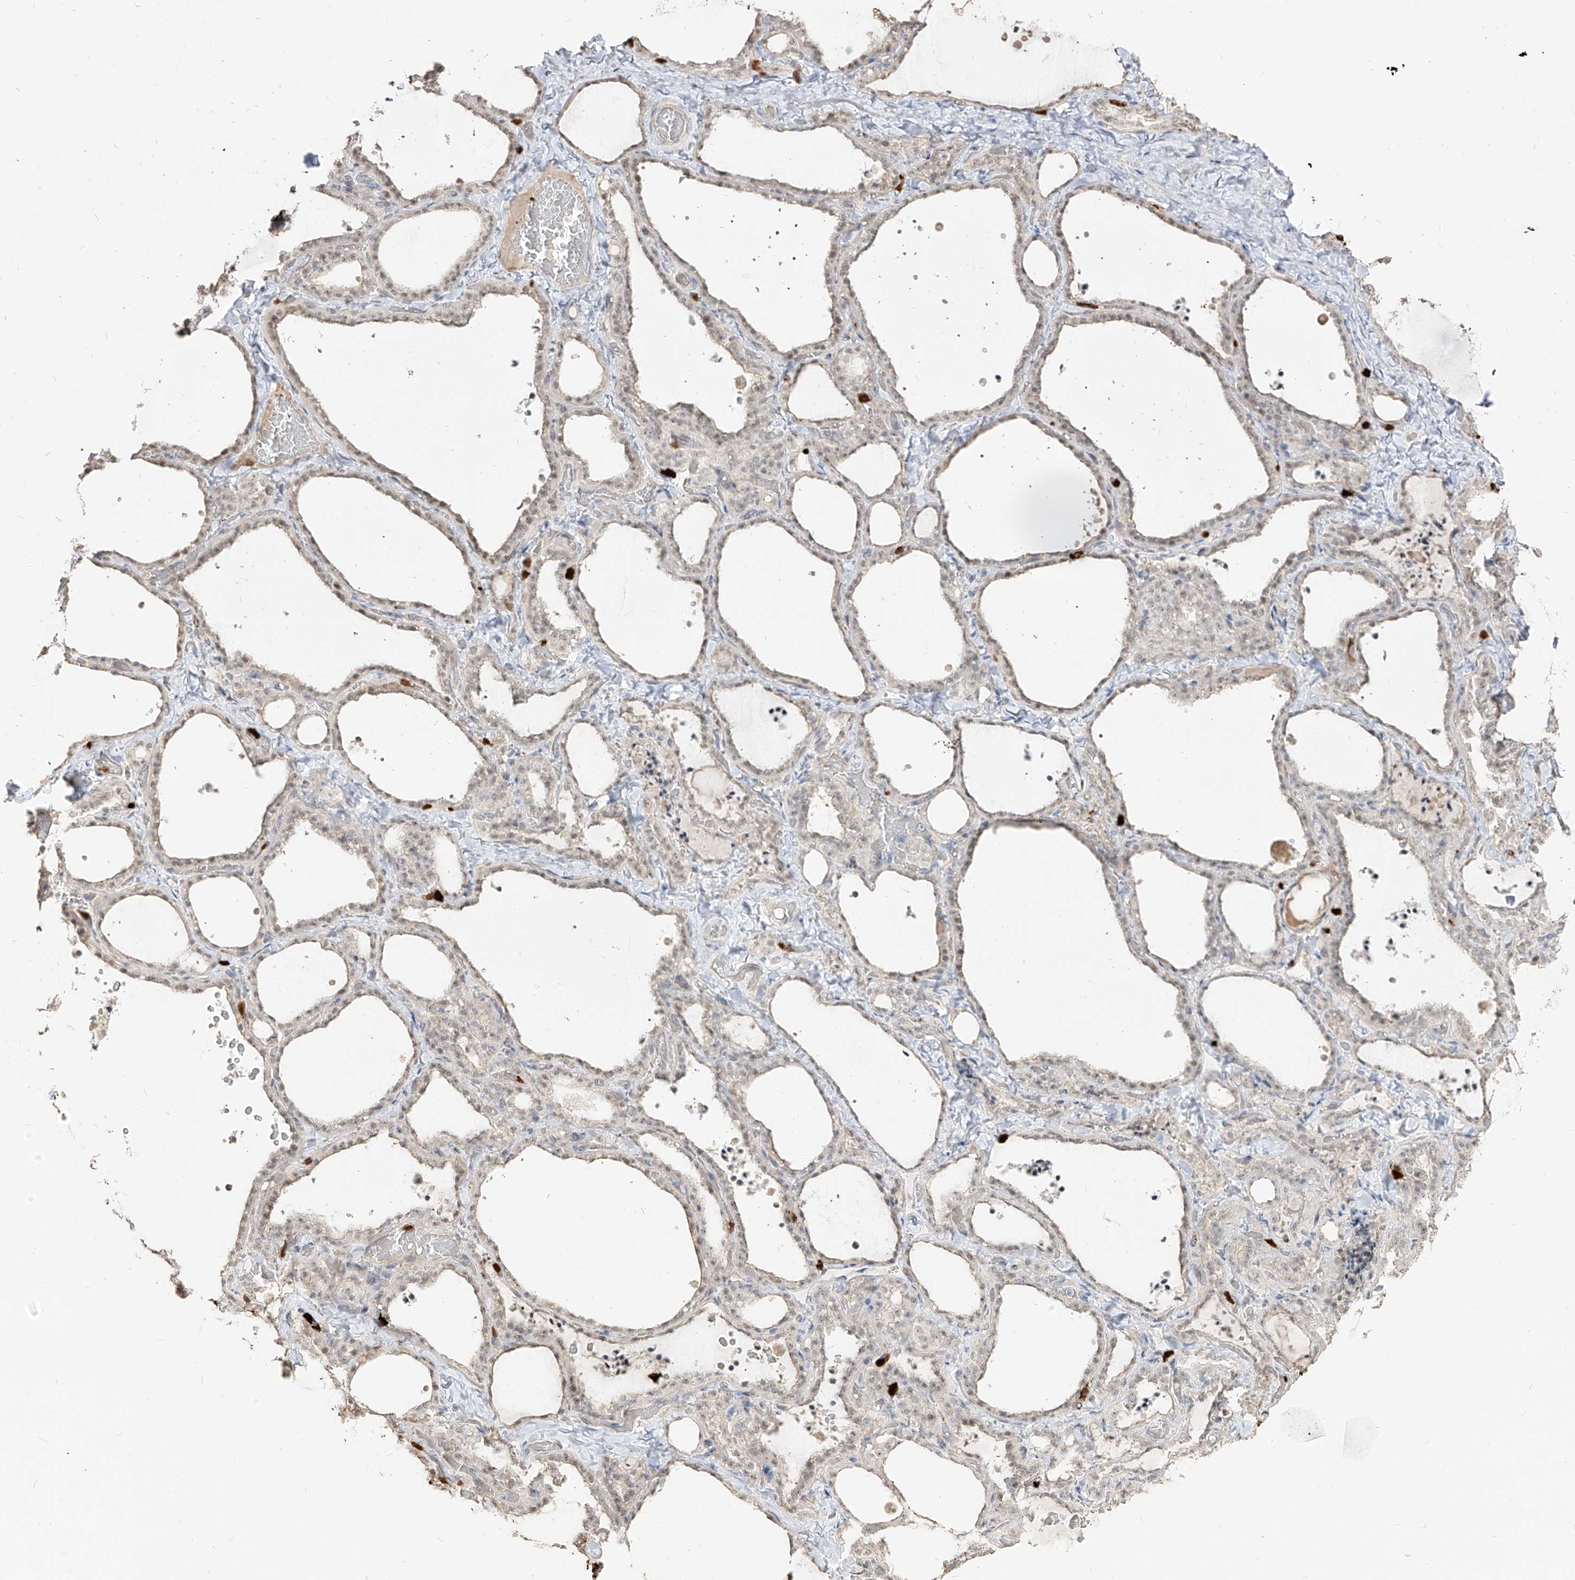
{"staining": {"intensity": "weak", "quantity": "25%-75%", "location": "nuclear"}, "tissue": "thyroid gland", "cell_type": "Glandular cells", "image_type": "normal", "snomed": [{"axis": "morphology", "description": "Normal tissue, NOS"}, {"axis": "topography", "description": "Thyroid gland"}], "caption": "IHC (DAB) staining of benign human thyroid gland displays weak nuclear protein expression in approximately 25%-75% of glandular cells. (Stains: DAB (3,3'-diaminobenzidine) in brown, nuclei in blue, Microscopy: brightfield microscopy at high magnification).", "gene": "ZNF227", "patient": {"sex": "female", "age": 22}}